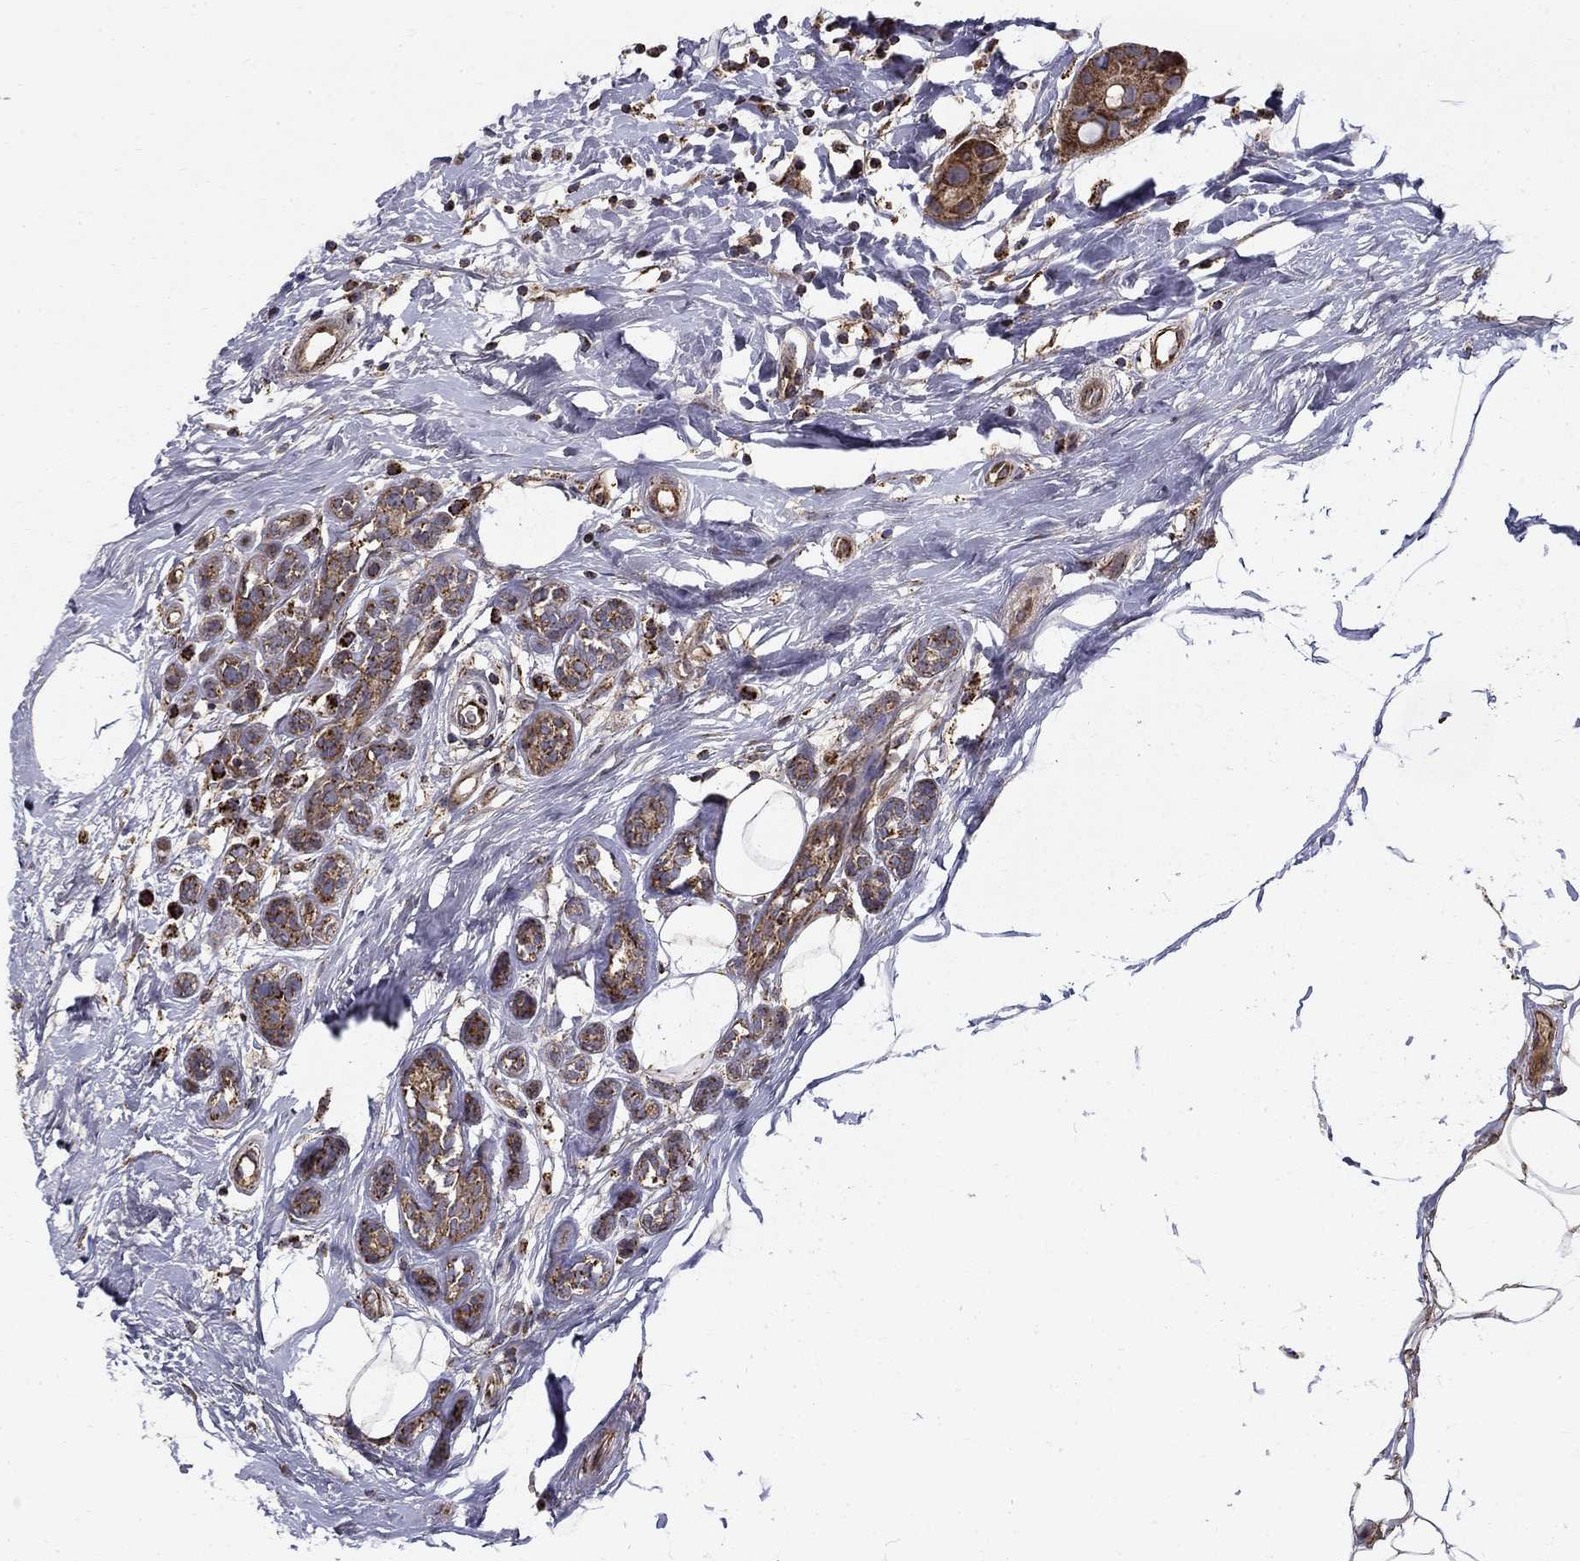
{"staining": {"intensity": "strong", "quantity": "25%-75%", "location": "cytoplasmic/membranous"}, "tissue": "breast cancer", "cell_type": "Tumor cells", "image_type": "cancer", "snomed": [{"axis": "morphology", "description": "Duct carcinoma"}, {"axis": "topography", "description": "Breast"}], "caption": "Tumor cells show high levels of strong cytoplasmic/membranous expression in approximately 25%-75% of cells in breast intraductal carcinoma.", "gene": "NDUFS8", "patient": {"sex": "female", "age": 45}}